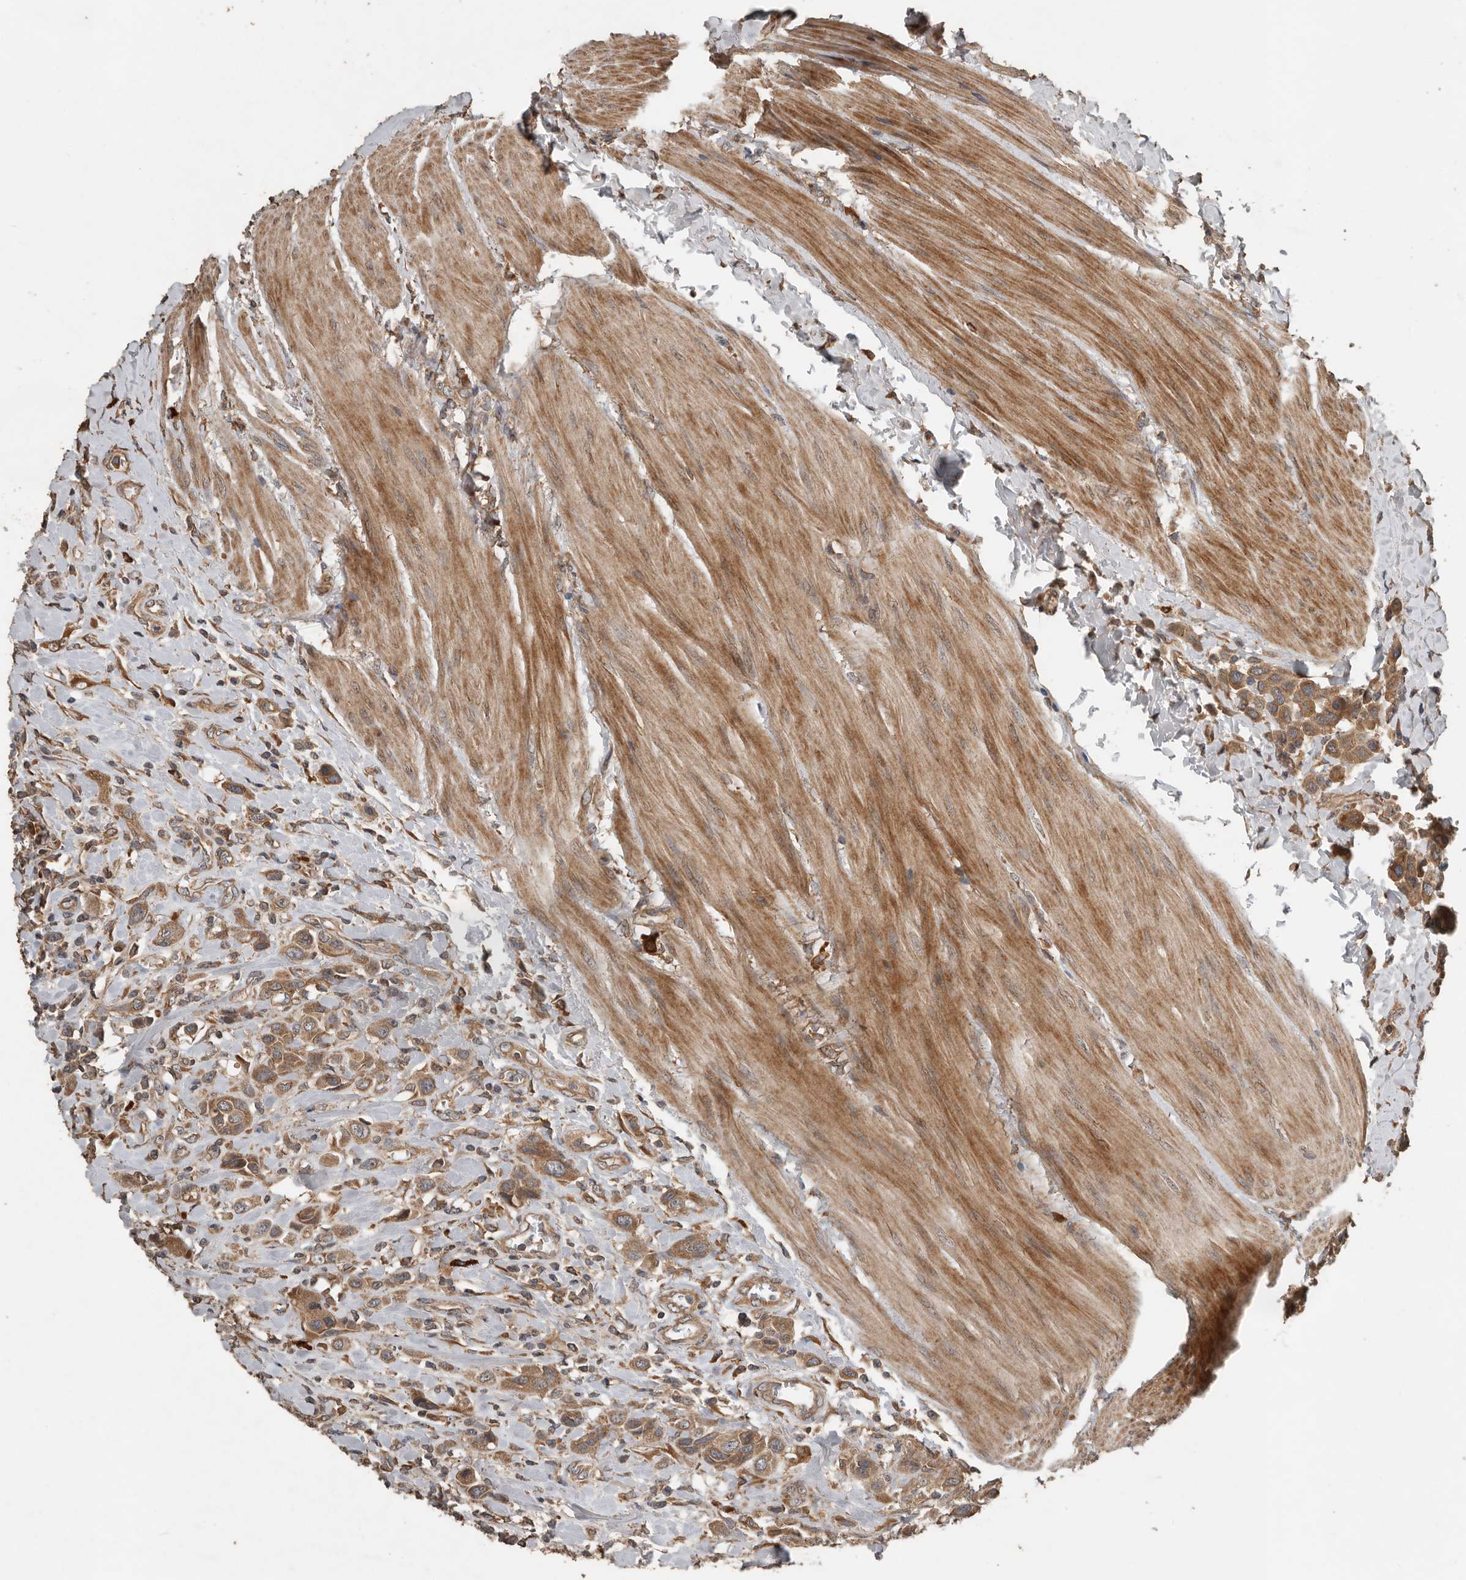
{"staining": {"intensity": "moderate", "quantity": ">75%", "location": "cytoplasmic/membranous"}, "tissue": "urothelial cancer", "cell_type": "Tumor cells", "image_type": "cancer", "snomed": [{"axis": "morphology", "description": "Urothelial carcinoma, High grade"}, {"axis": "topography", "description": "Urinary bladder"}], "caption": "High-power microscopy captured an immunohistochemistry (IHC) micrograph of urothelial cancer, revealing moderate cytoplasmic/membranous positivity in approximately >75% of tumor cells. (Brightfield microscopy of DAB IHC at high magnification).", "gene": "RNF207", "patient": {"sex": "male", "age": 50}}